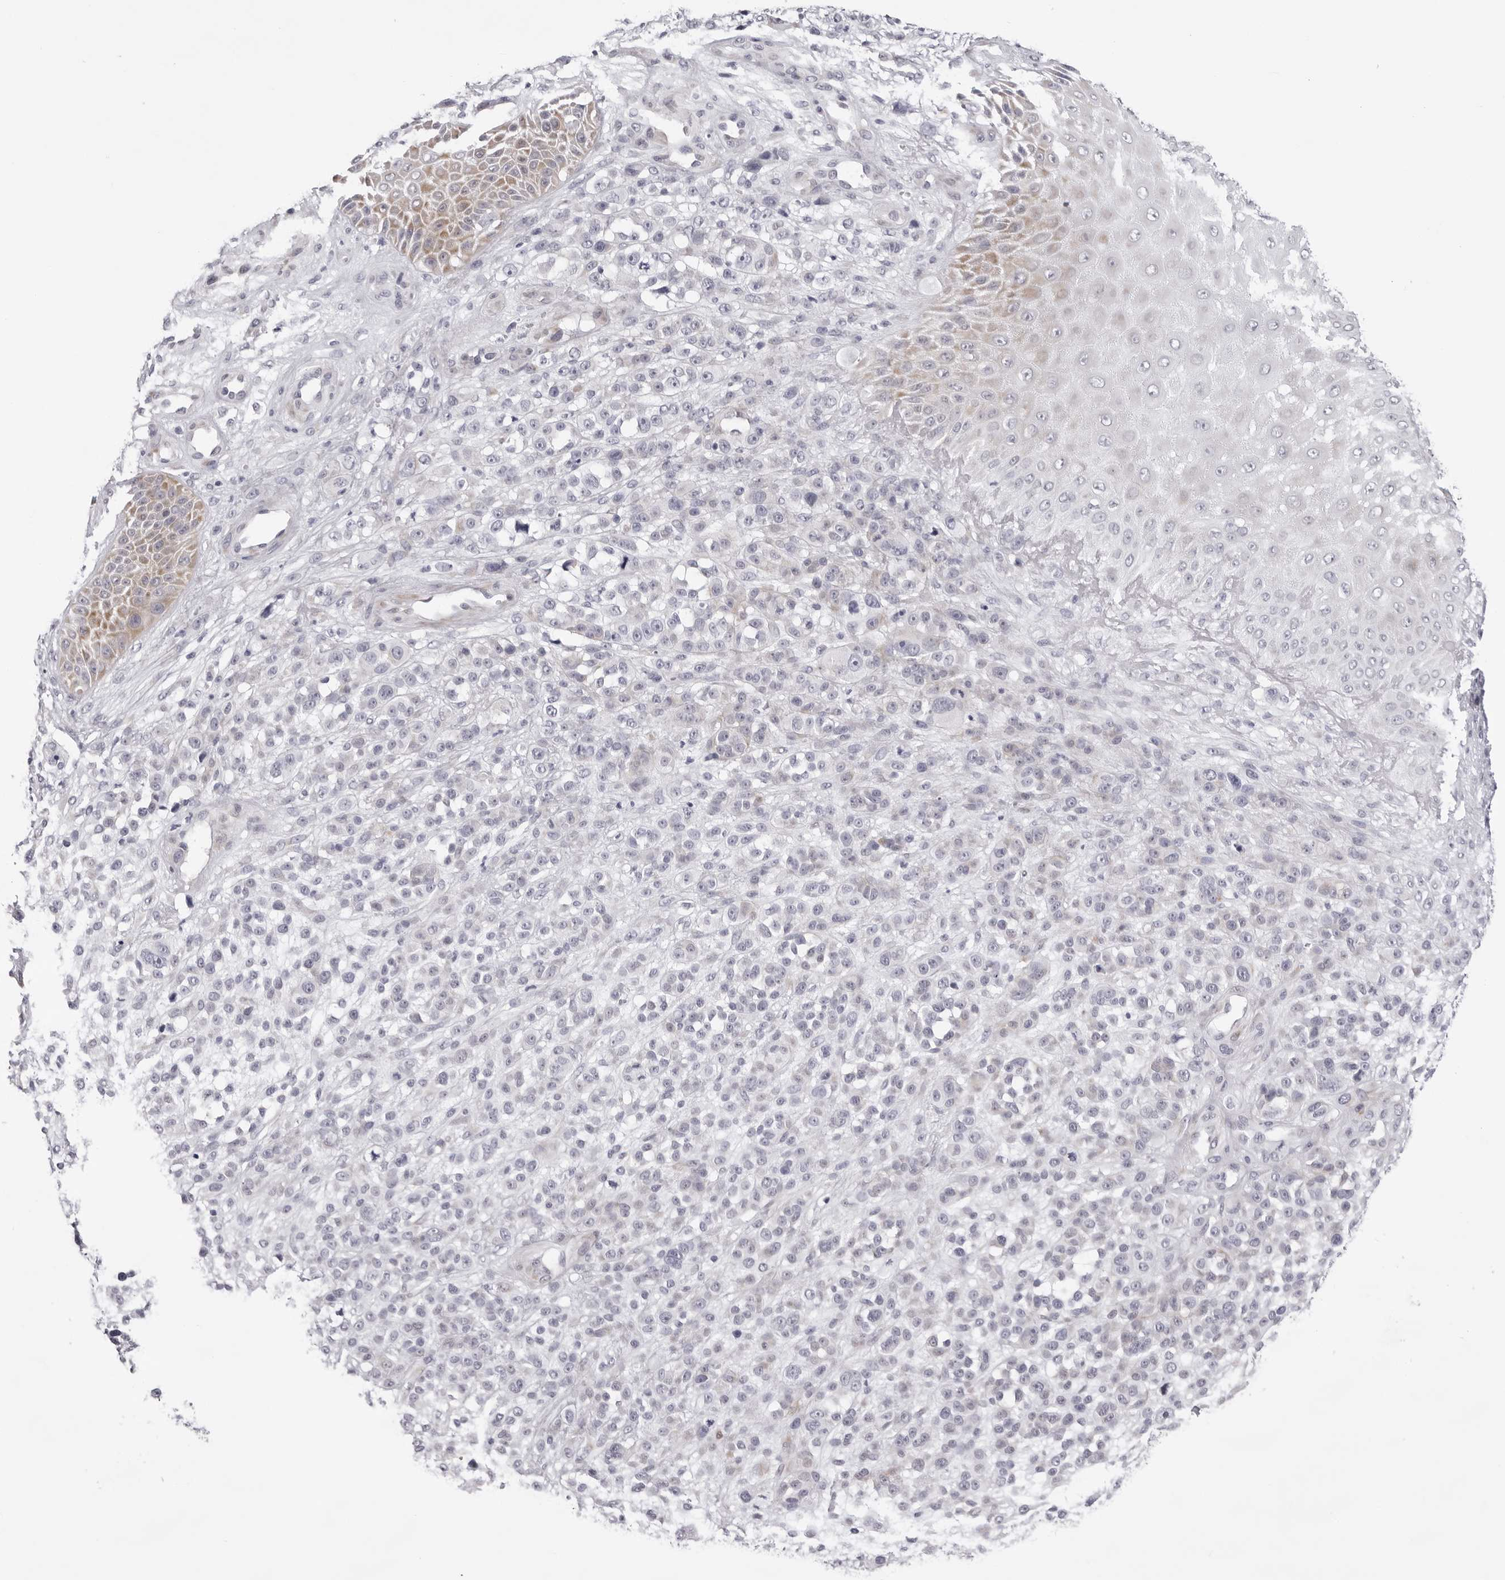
{"staining": {"intensity": "negative", "quantity": "none", "location": "none"}, "tissue": "melanoma", "cell_type": "Tumor cells", "image_type": "cancer", "snomed": [{"axis": "morphology", "description": "Malignant melanoma, NOS"}, {"axis": "topography", "description": "Skin"}], "caption": "High magnification brightfield microscopy of malignant melanoma stained with DAB (brown) and counterstained with hematoxylin (blue): tumor cells show no significant expression. Nuclei are stained in blue.", "gene": "SMIM2", "patient": {"sex": "female", "age": 55}}